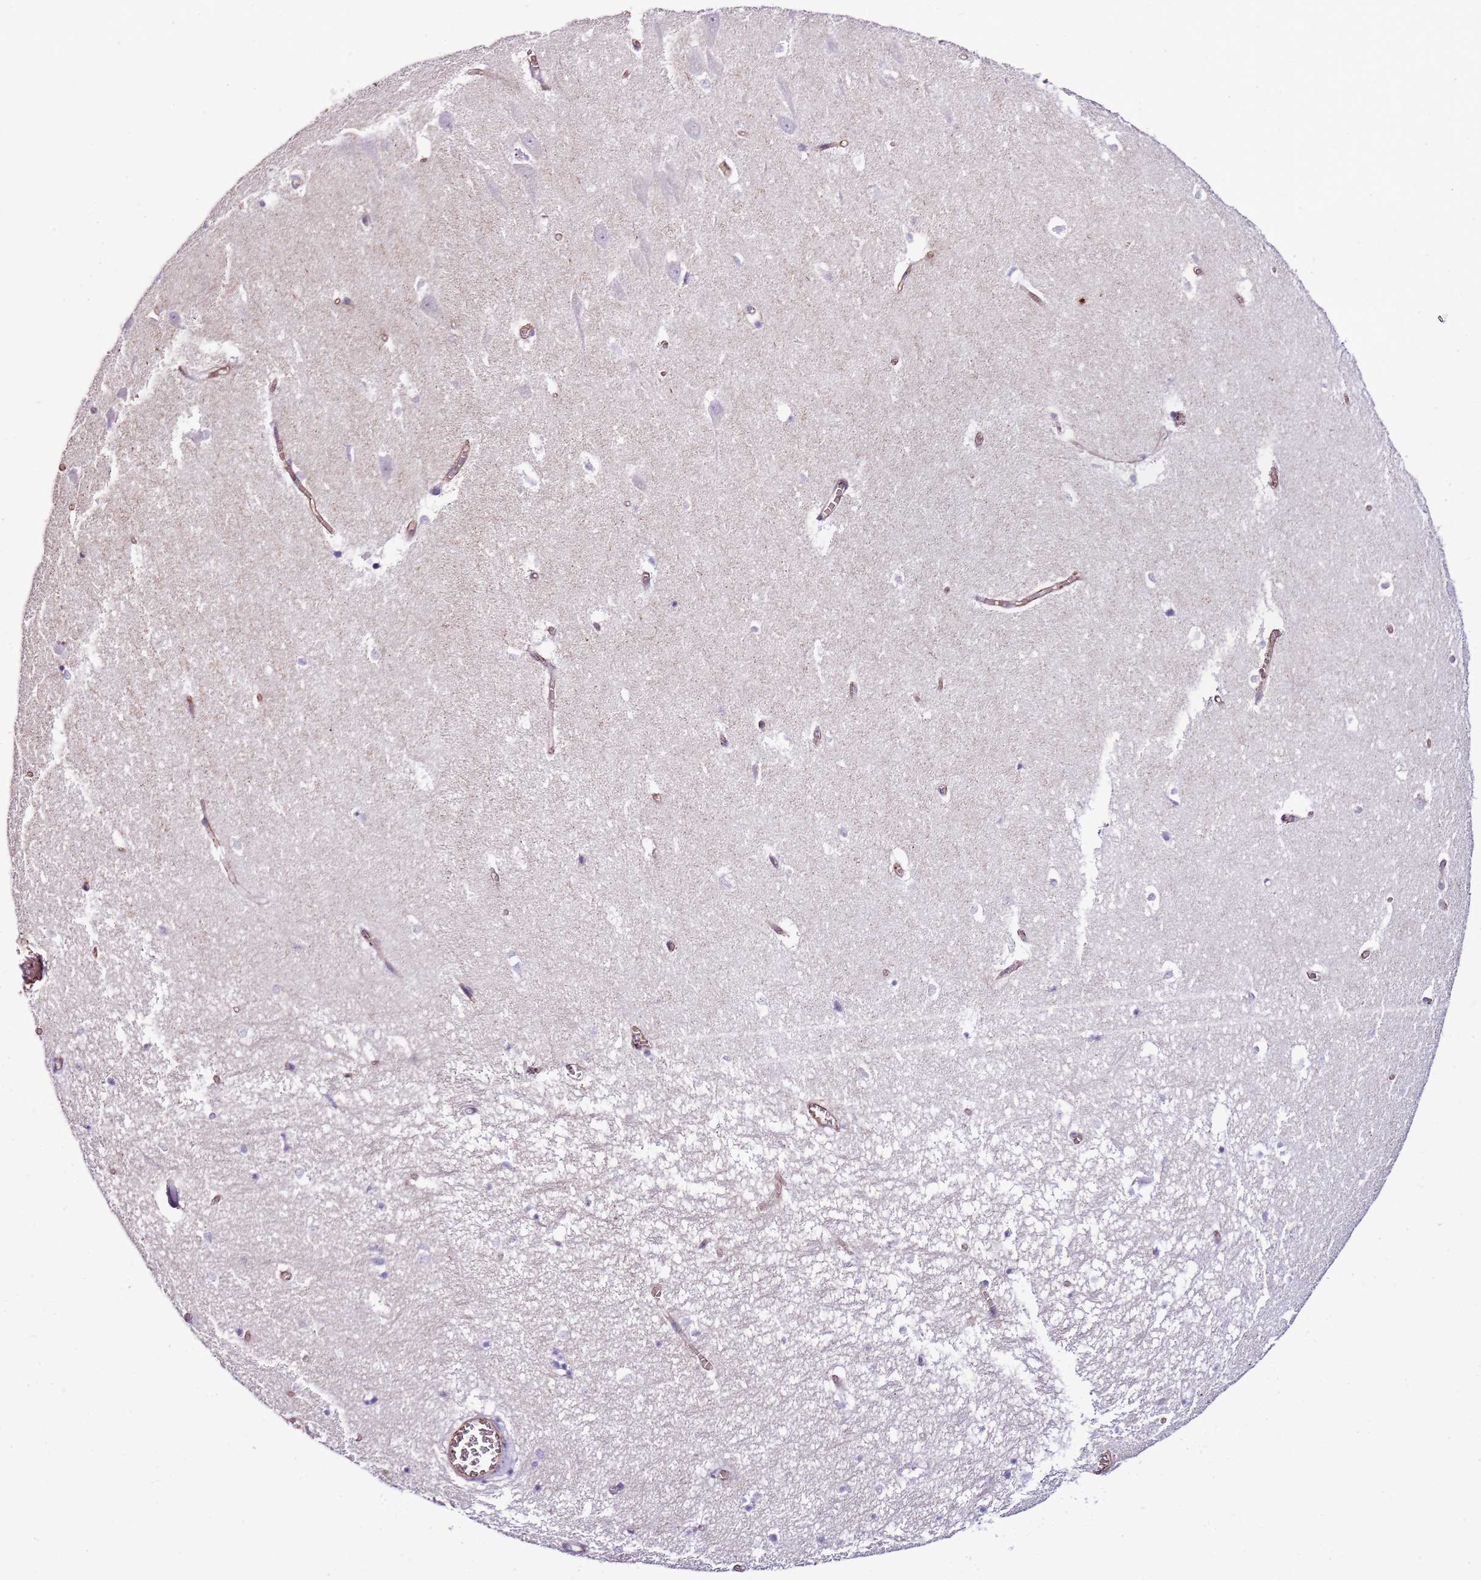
{"staining": {"intensity": "negative", "quantity": "none", "location": "none"}, "tissue": "hippocampus", "cell_type": "Glial cells", "image_type": "normal", "snomed": [{"axis": "morphology", "description": "Normal tissue, NOS"}, {"axis": "topography", "description": "Hippocampus"}], "caption": "Hippocampus stained for a protein using IHC exhibits no staining glial cells.", "gene": "GFRAL", "patient": {"sex": "female", "age": 64}}